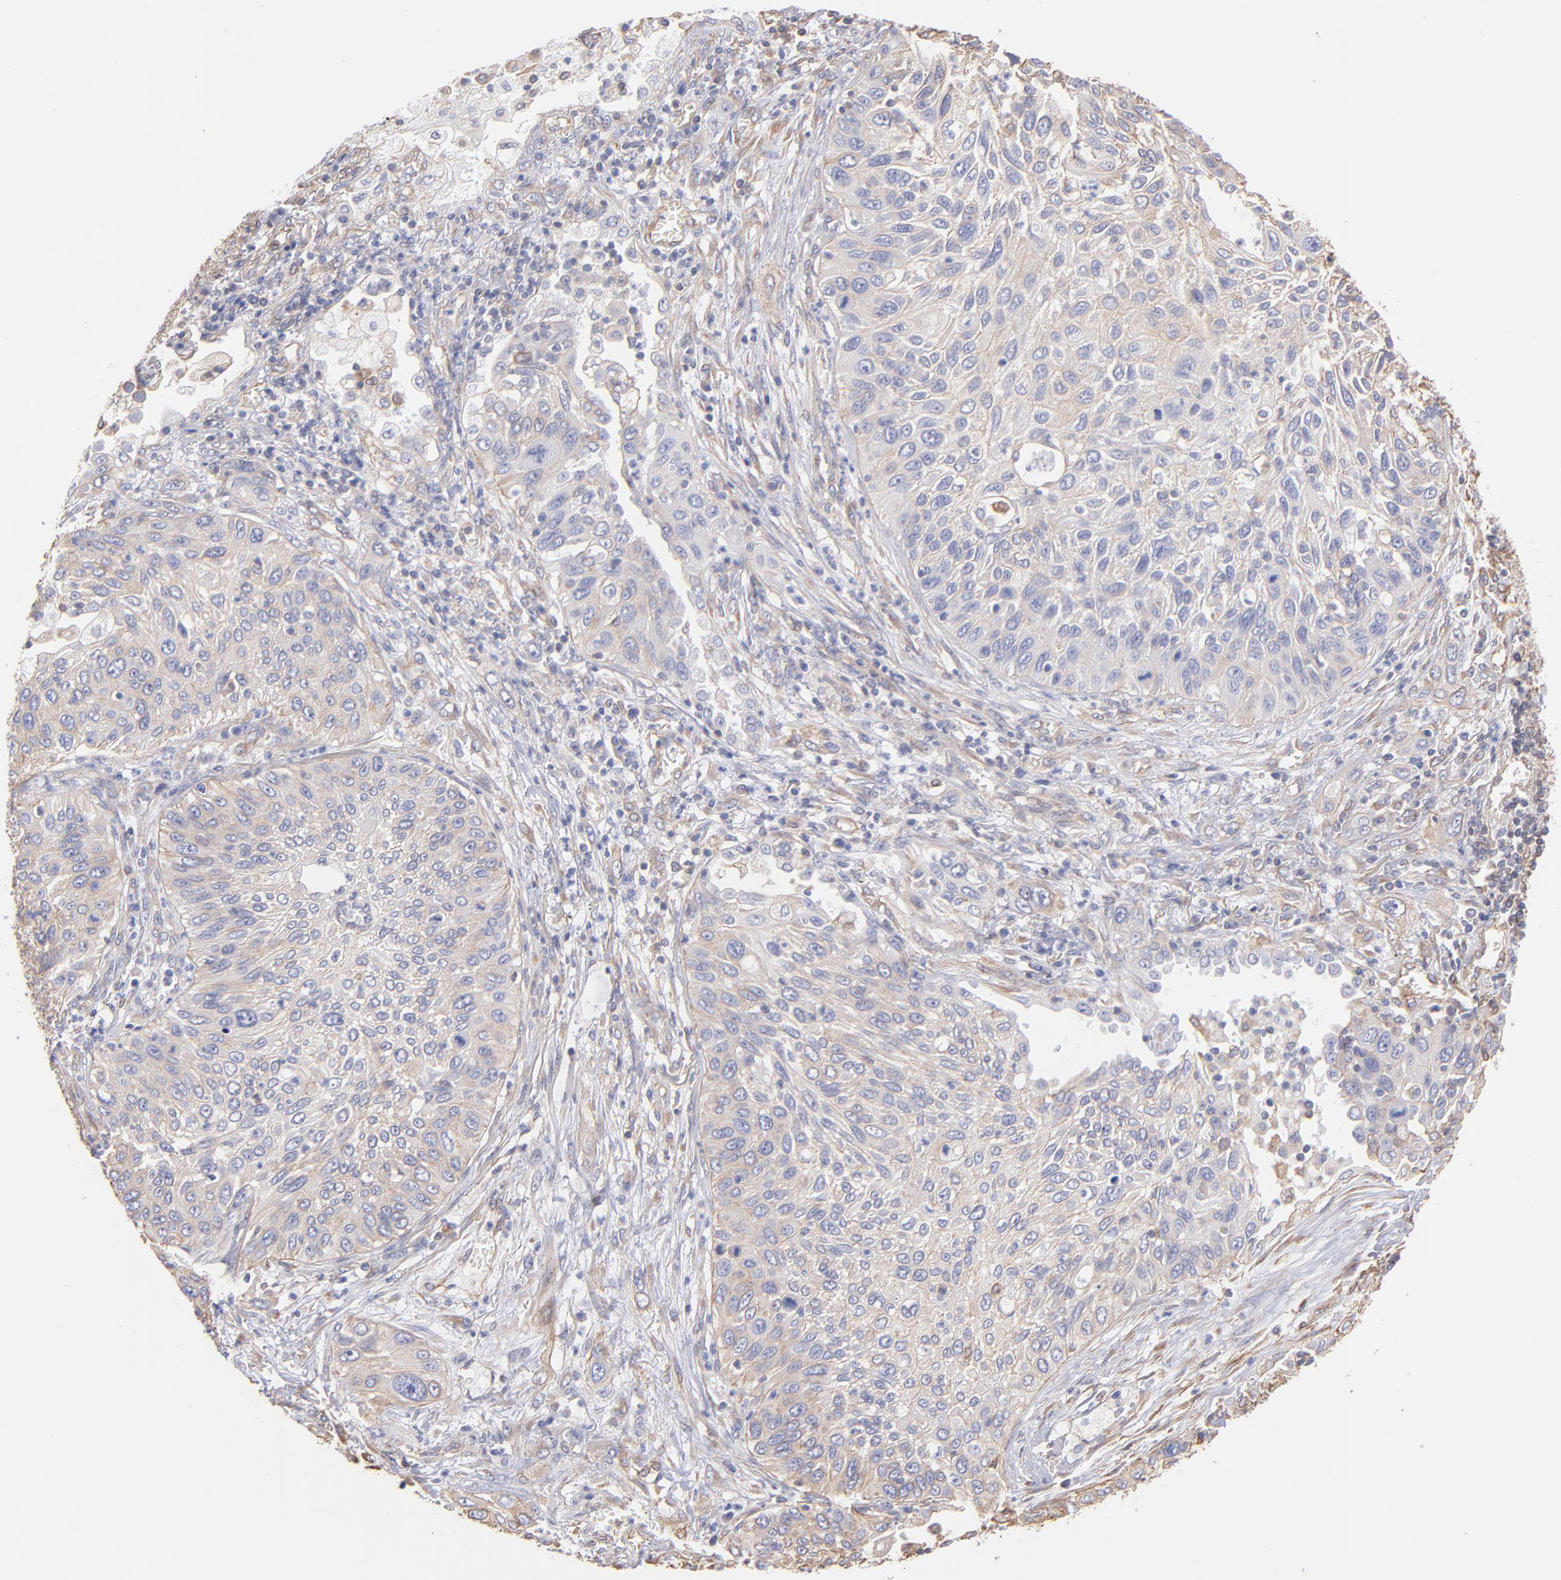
{"staining": {"intensity": "weak", "quantity": "25%-75%", "location": "cytoplasmic/membranous"}, "tissue": "lung cancer", "cell_type": "Tumor cells", "image_type": "cancer", "snomed": [{"axis": "morphology", "description": "Squamous cell carcinoma, NOS"}, {"axis": "topography", "description": "Lung"}], "caption": "Immunohistochemical staining of human squamous cell carcinoma (lung) shows low levels of weak cytoplasmic/membranous protein expression in approximately 25%-75% of tumor cells.", "gene": "PLEC", "patient": {"sex": "female", "age": 76}}